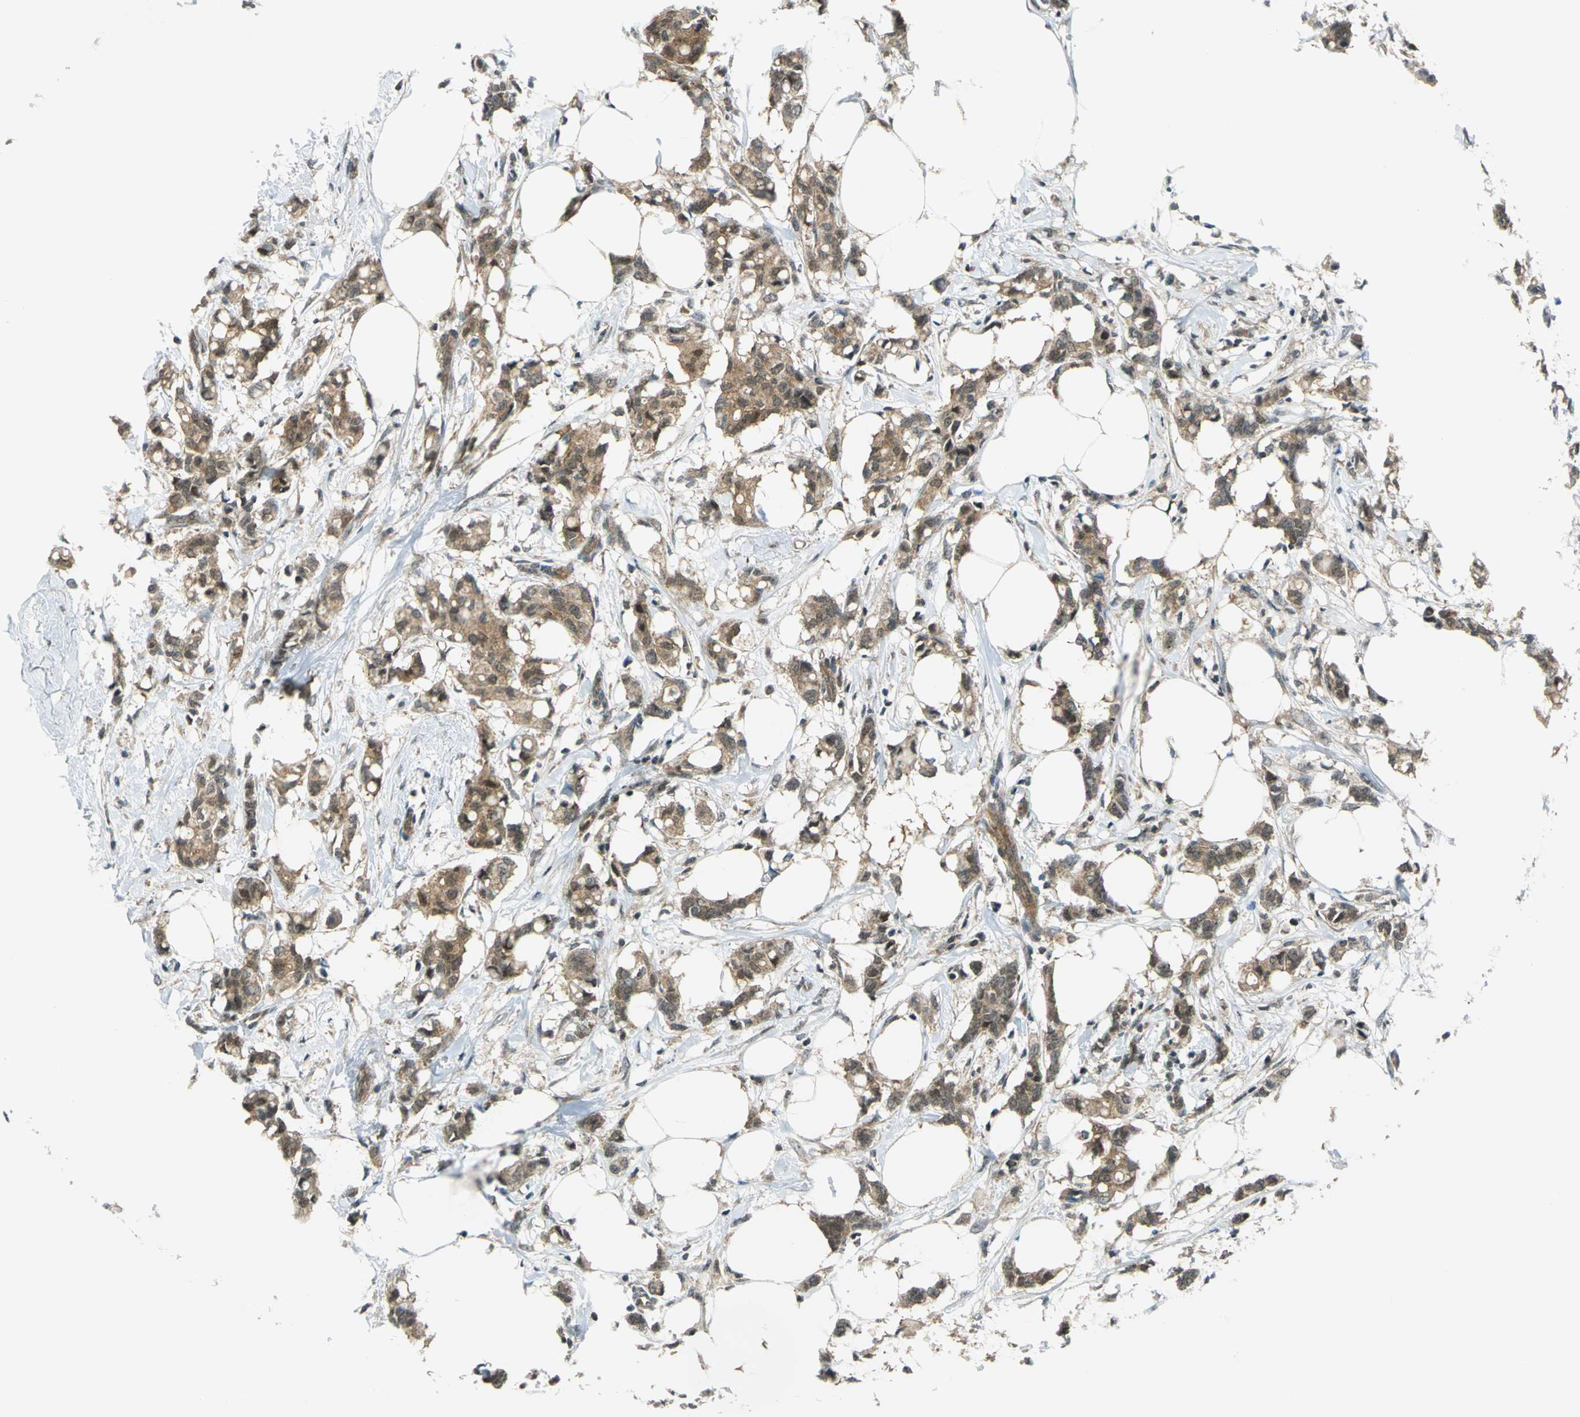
{"staining": {"intensity": "moderate", "quantity": ">75%", "location": "cytoplasmic/membranous"}, "tissue": "breast cancer", "cell_type": "Tumor cells", "image_type": "cancer", "snomed": [{"axis": "morphology", "description": "Duct carcinoma"}, {"axis": "topography", "description": "Breast"}], "caption": "Immunohistochemistry of human invasive ductal carcinoma (breast) shows medium levels of moderate cytoplasmic/membranous positivity in about >75% of tumor cells. The staining is performed using DAB (3,3'-diaminobenzidine) brown chromogen to label protein expression. The nuclei are counter-stained blue using hematoxylin.", "gene": "PIN1", "patient": {"sex": "female", "age": 84}}